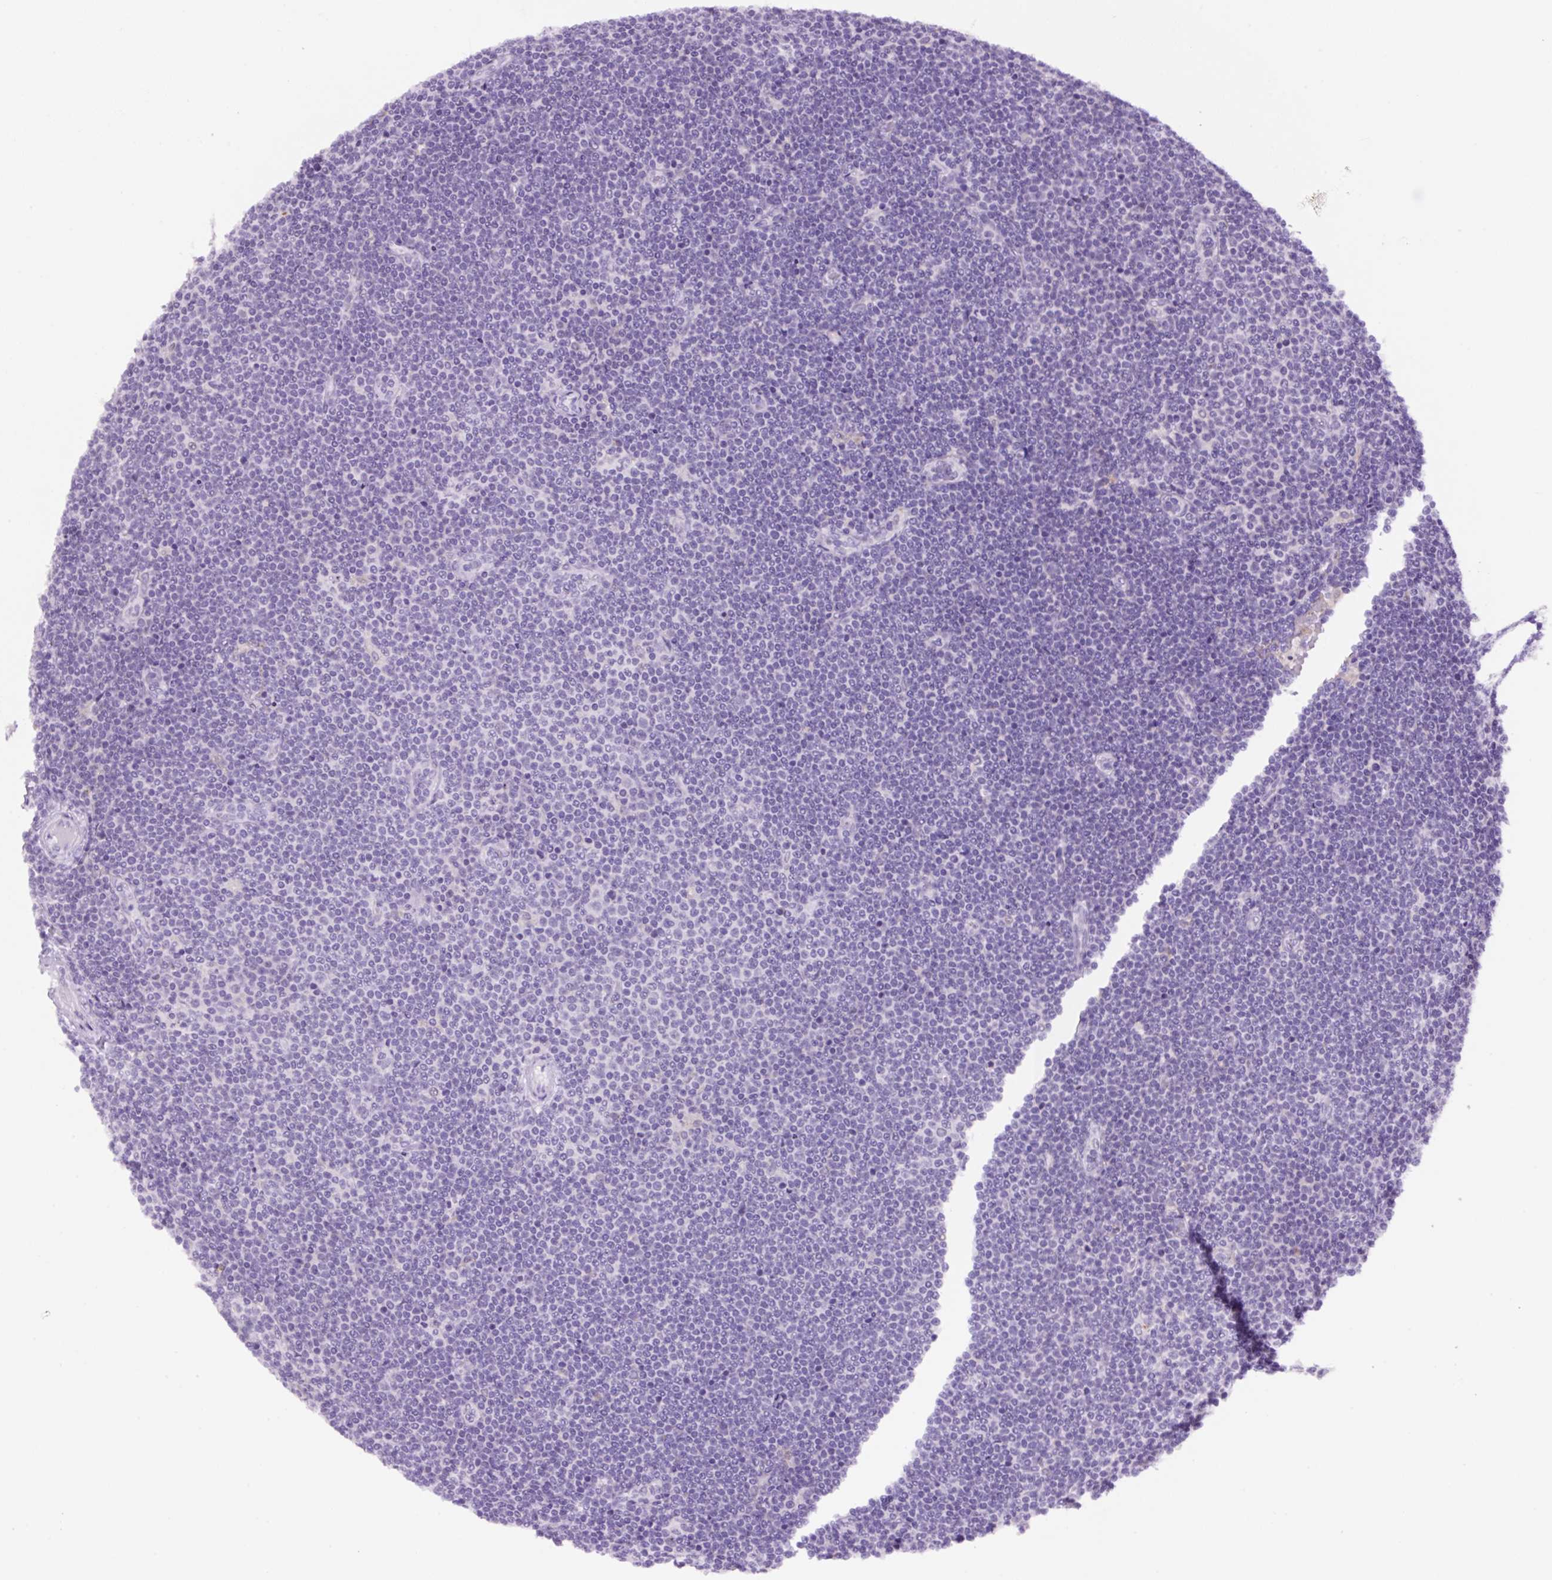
{"staining": {"intensity": "negative", "quantity": "none", "location": "none"}, "tissue": "lymphoma", "cell_type": "Tumor cells", "image_type": "cancer", "snomed": [{"axis": "morphology", "description": "Malignant lymphoma, non-Hodgkin's type, Low grade"}, {"axis": "topography", "description": "Lymph node"}], "caption": "Tumor cells show no significant protein expression in low-grade malignant lymphoma, non-Hodgkin's type.", "gene": "MFSD3", "patient": {"sex": "male", "age": 48}}